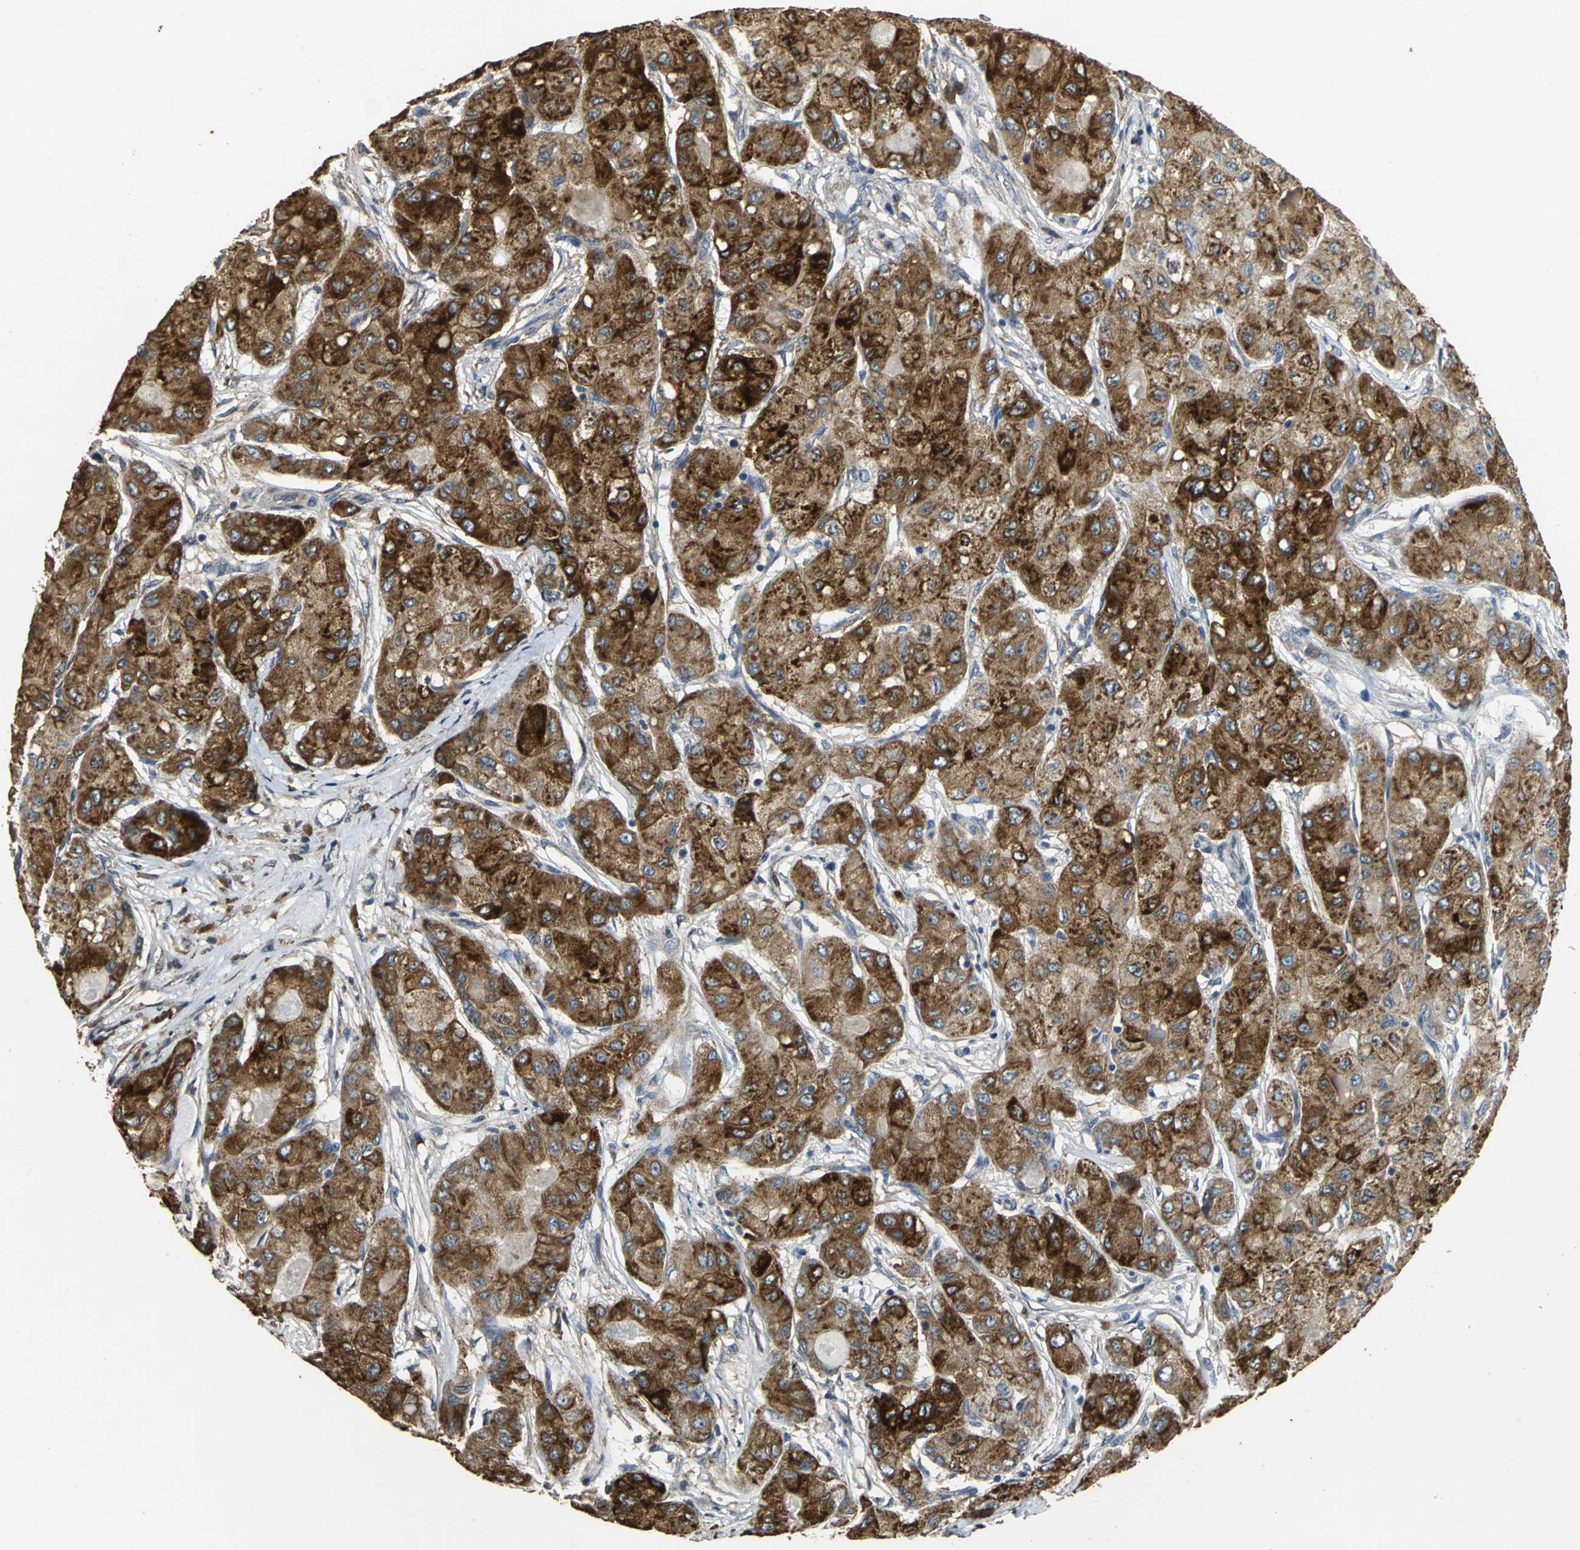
{"staining": {"intensity": "strong", "quantity": ">75%", "location": "cytoplasmic/membranous"}, "tissue": "liver cancer", "cell_type": "Tumor cells", "image_type": "cancer", "snomed": [{"axis": "morphology", "description": "Carcinoma, Hepatocellular, NOS"}, {"axis": "topography", "description": "Liver"}], "caption": "Immunohistochemical staining of liver hepatocellular carcinoma displays strong cytoplasmic/membranous protein positivity in approximately >75% of tumor cells.", "gene": "ACSL4", "patient": {"sex": "male", "age": 80}}